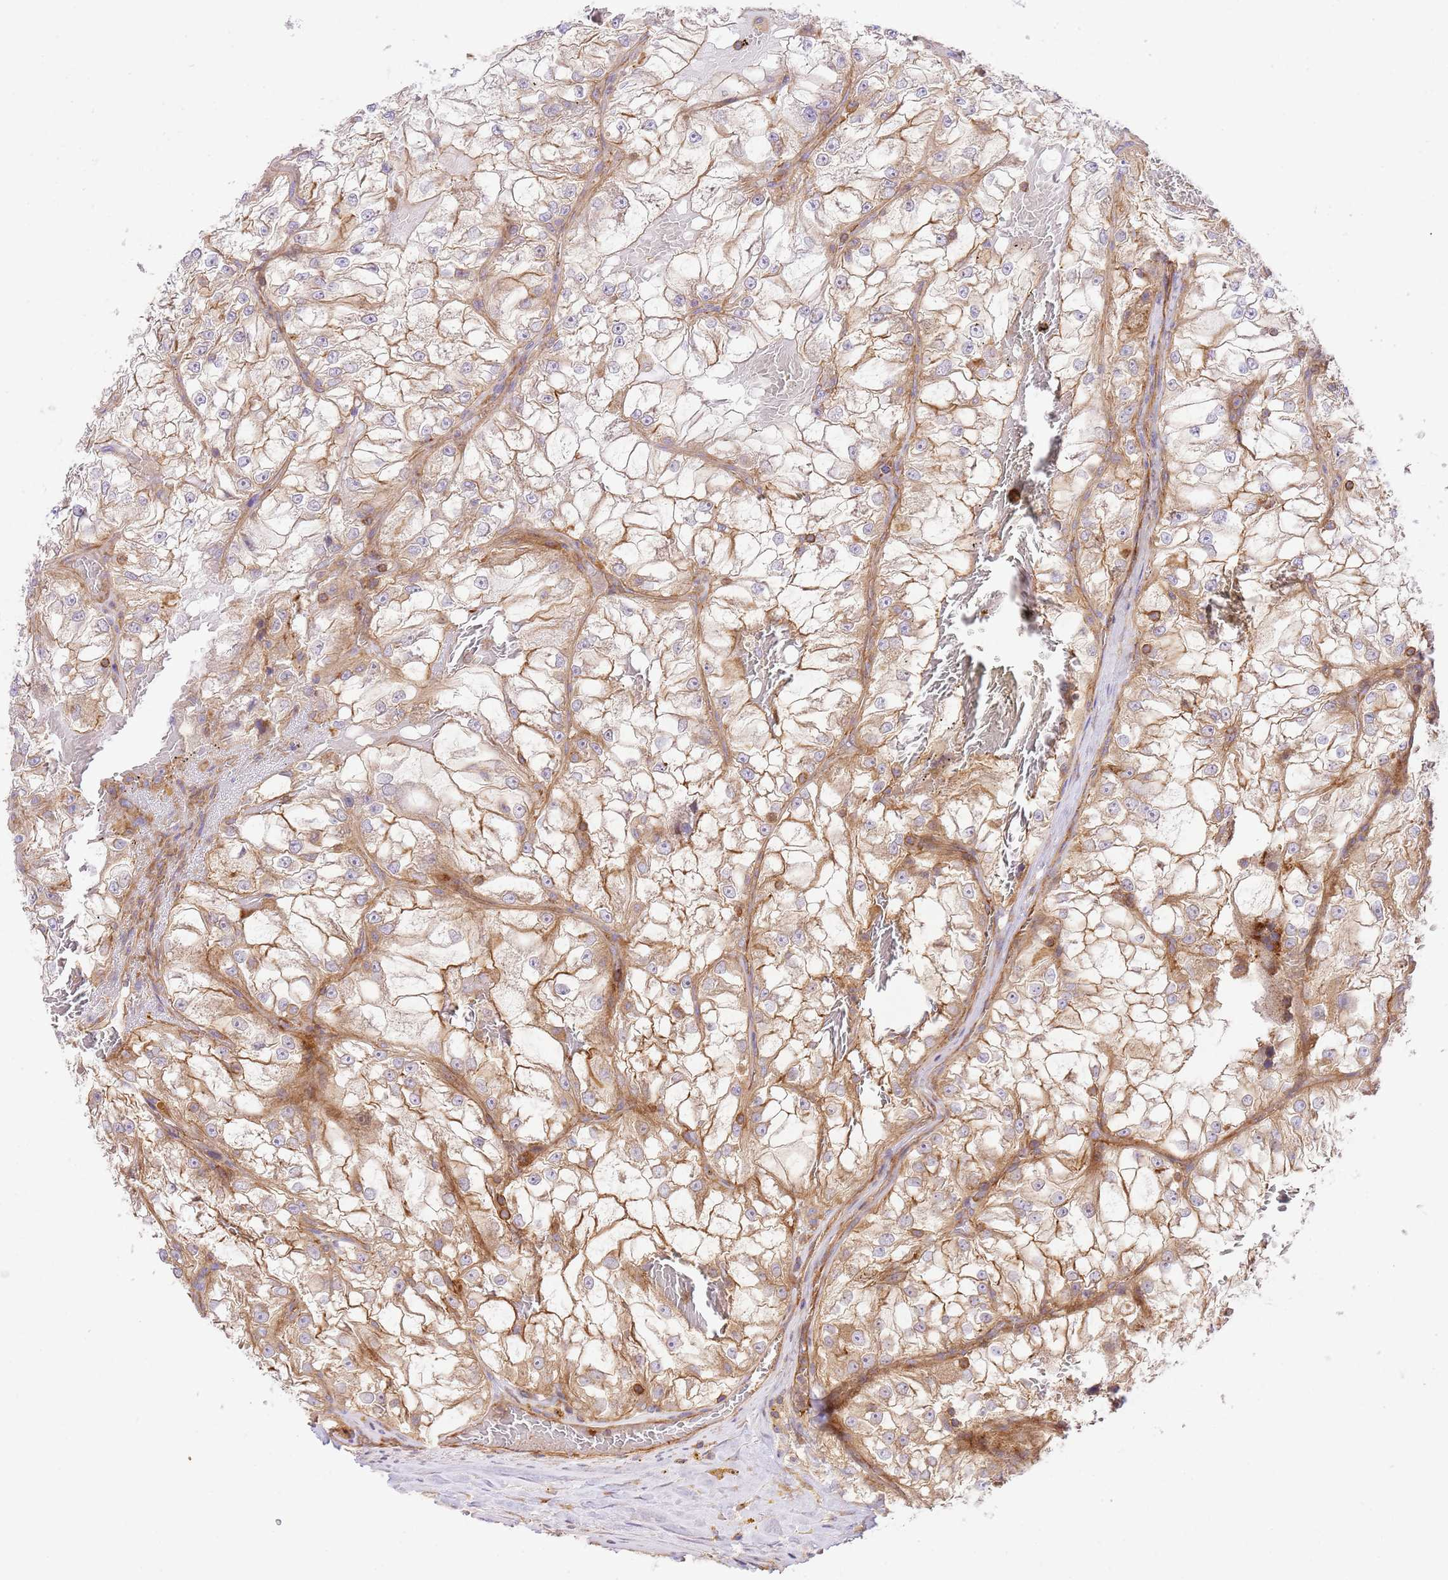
{"staining": {"intensity": "moderate", "quantity": "25%-75%", "location": "cytoplasmic/membranous"}, "tissue": "renal cancer", "cell_type": "Tumor cells", "image_type": "cancer", "snomed": [{"axis": "morphology", "description": "Adenocarcinoma, NOS"}, {"axis": "topography", "description": "Kidney"}], "caption": "Tumor cells exhibit medium levels of moderate cytoplasmic/membranous positivity in about 25%-75% of cells in renal adenocarcinoma.", "gene": "EFCAB8", "patient": {"sex": "female", "age": 72}}